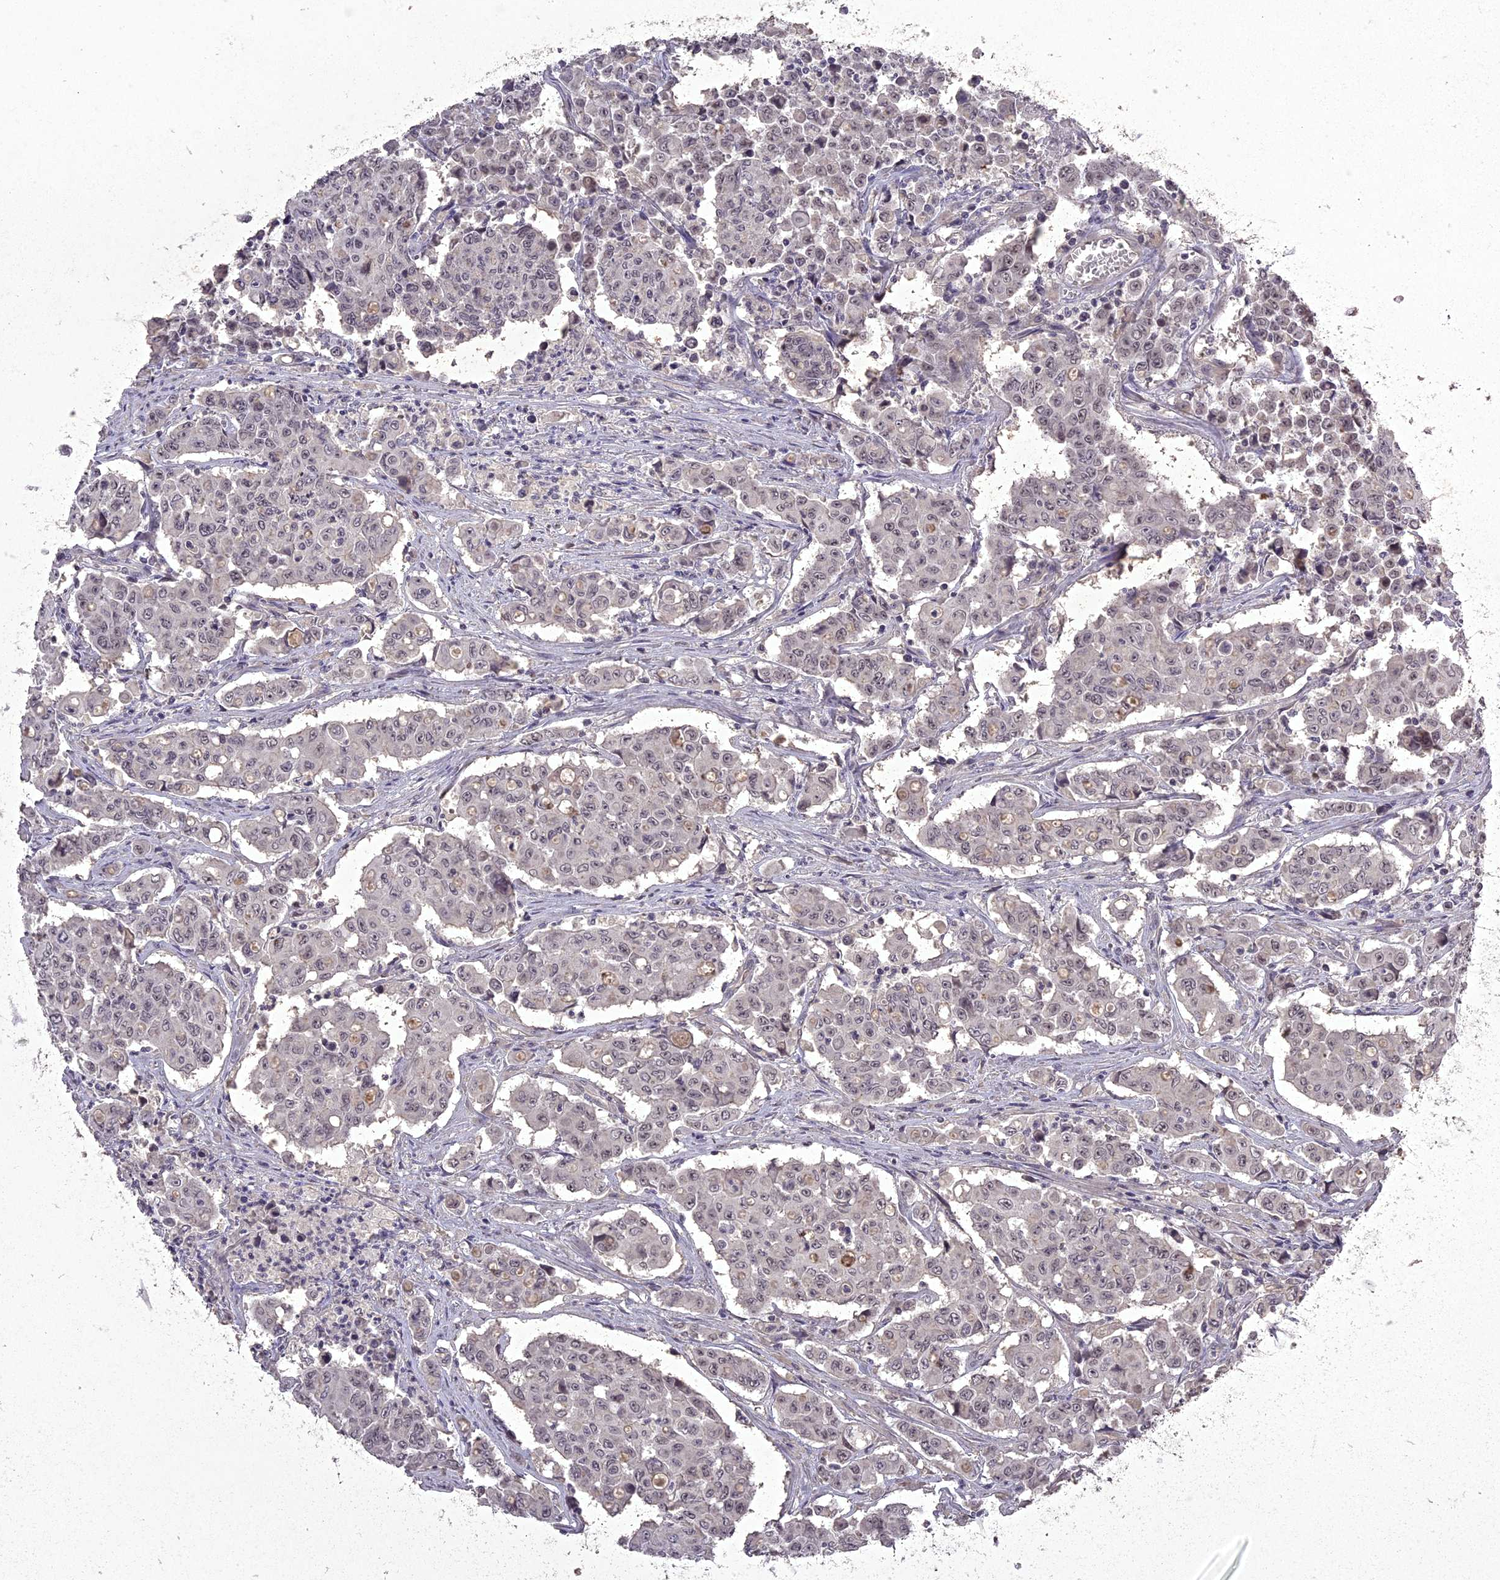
{"staining": {"intensity": "weak", "quantity": "25%-75%", "location": "nuclear"}, "tissue": "colorectal cancer", "cell_type": "Tumor cells", "image_type": "cancer", "snomed": [{"axis": "morphology", "description": "Adenocarcinoma, NOS"}, {"axis": "topography", "description": "Colon"}], "caption": "Immunohistochemical staining of human colorectal cancer (adenocarcinoma) displays weak nuclear protein positivity in about 25%-75% of tumor cells. The protein of interest is shown in brown color, while the nuclei are stained blue.", "gene": "ING5", "patient": {"sex": "male", "age": 51}}